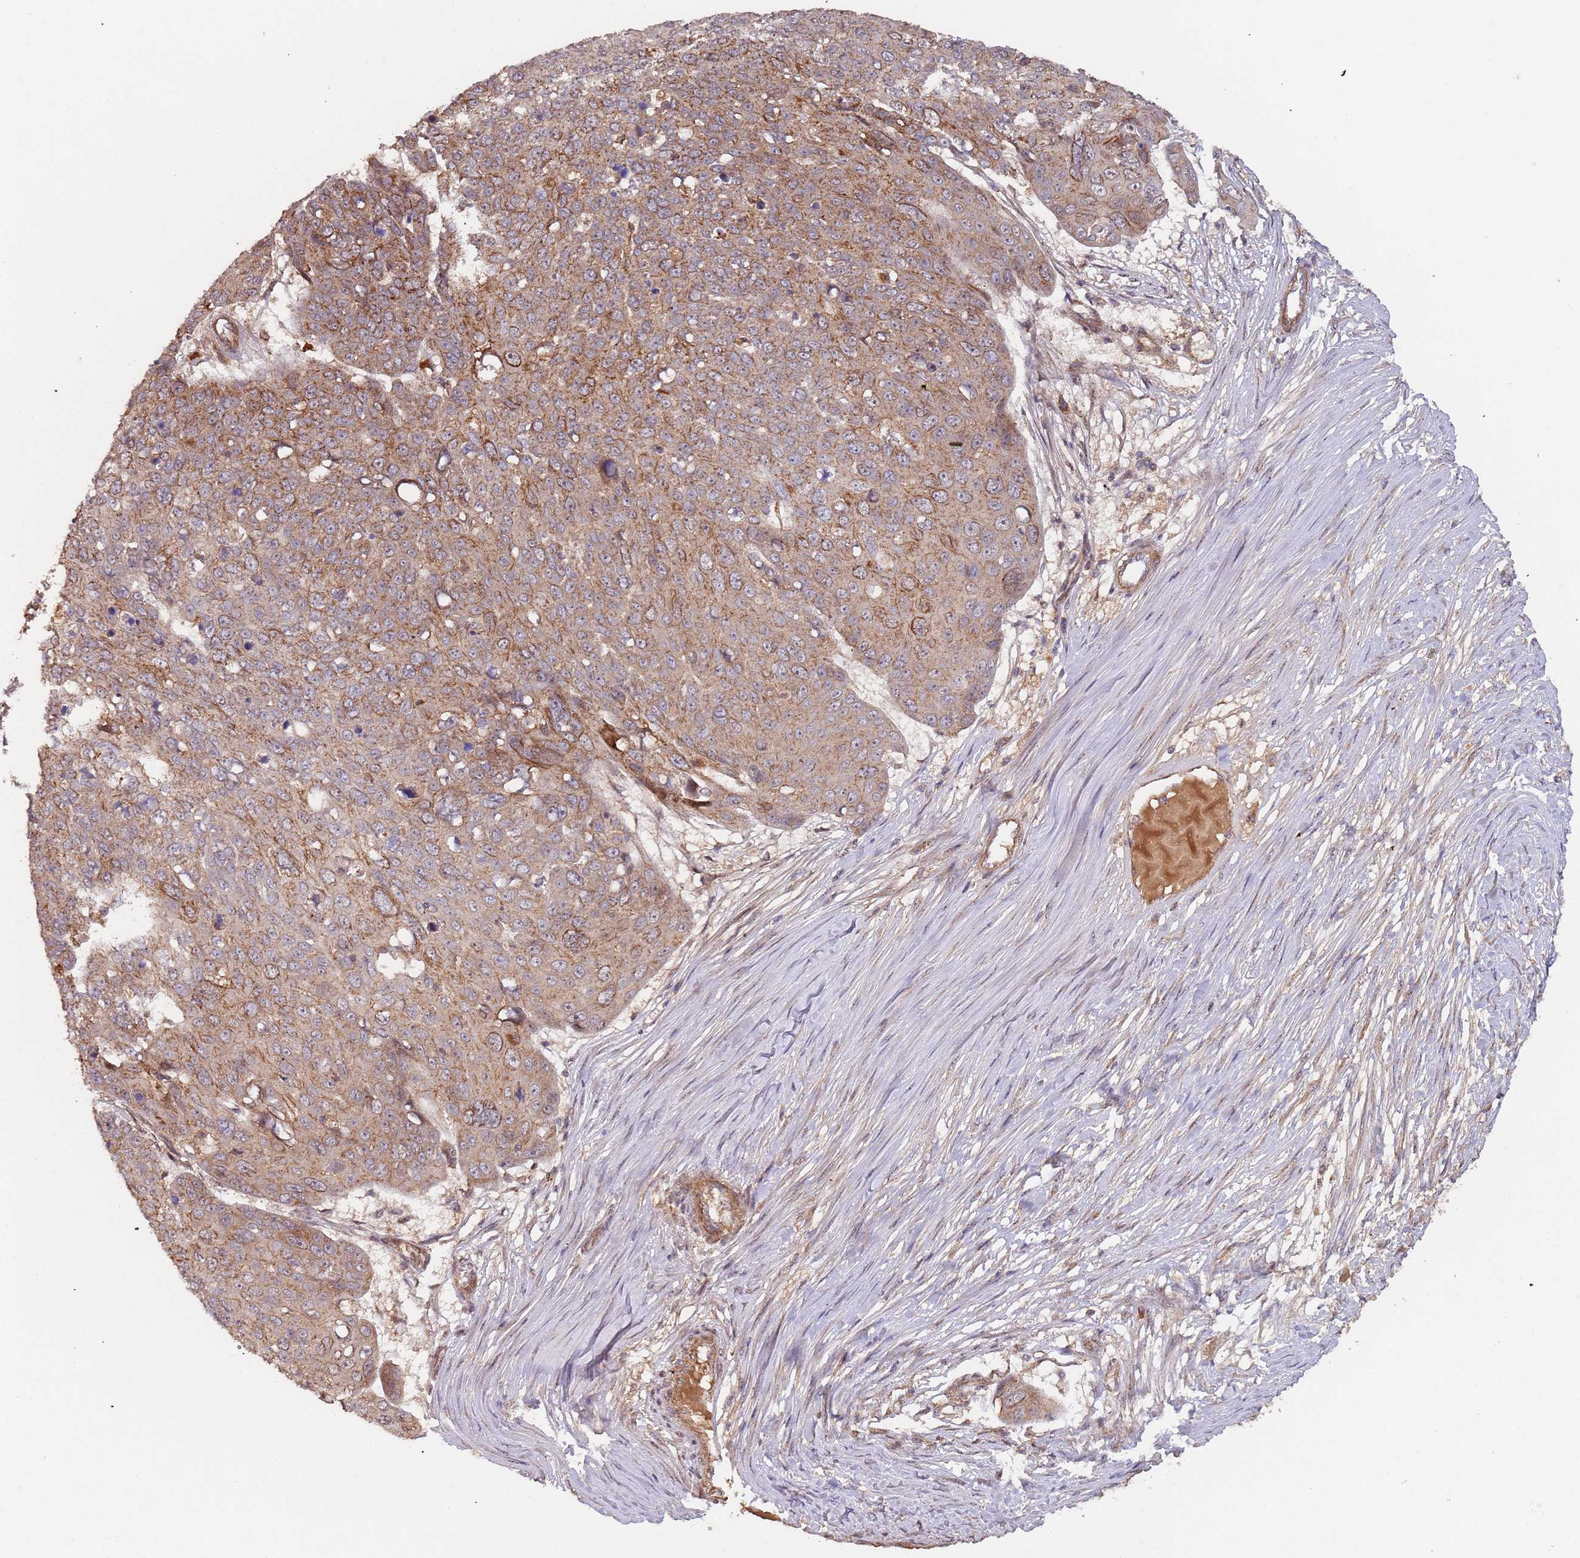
{"staining": {"intensity": "moderate", "quantity": ">75%", "location": "cytoplasmic/membranous"}, "tissue": "skin cancer", "cell_type": "Tumor cells", "image_type": "cancer", "snomed": [{"axis": "morphology", "description": "Squamous cell carcinoma, NOS"}, {"axis": "topography", "description": "Skin"}], "caption": "Skin cancer (squamous cell carcinoma) stained for a protein (brown) shows moderate cytoplasmic/membranous positive positivity in approximately >75% of tumor cells.", "gene": "KANSL1L", "patient": {"sex": "male", "age": 71}}